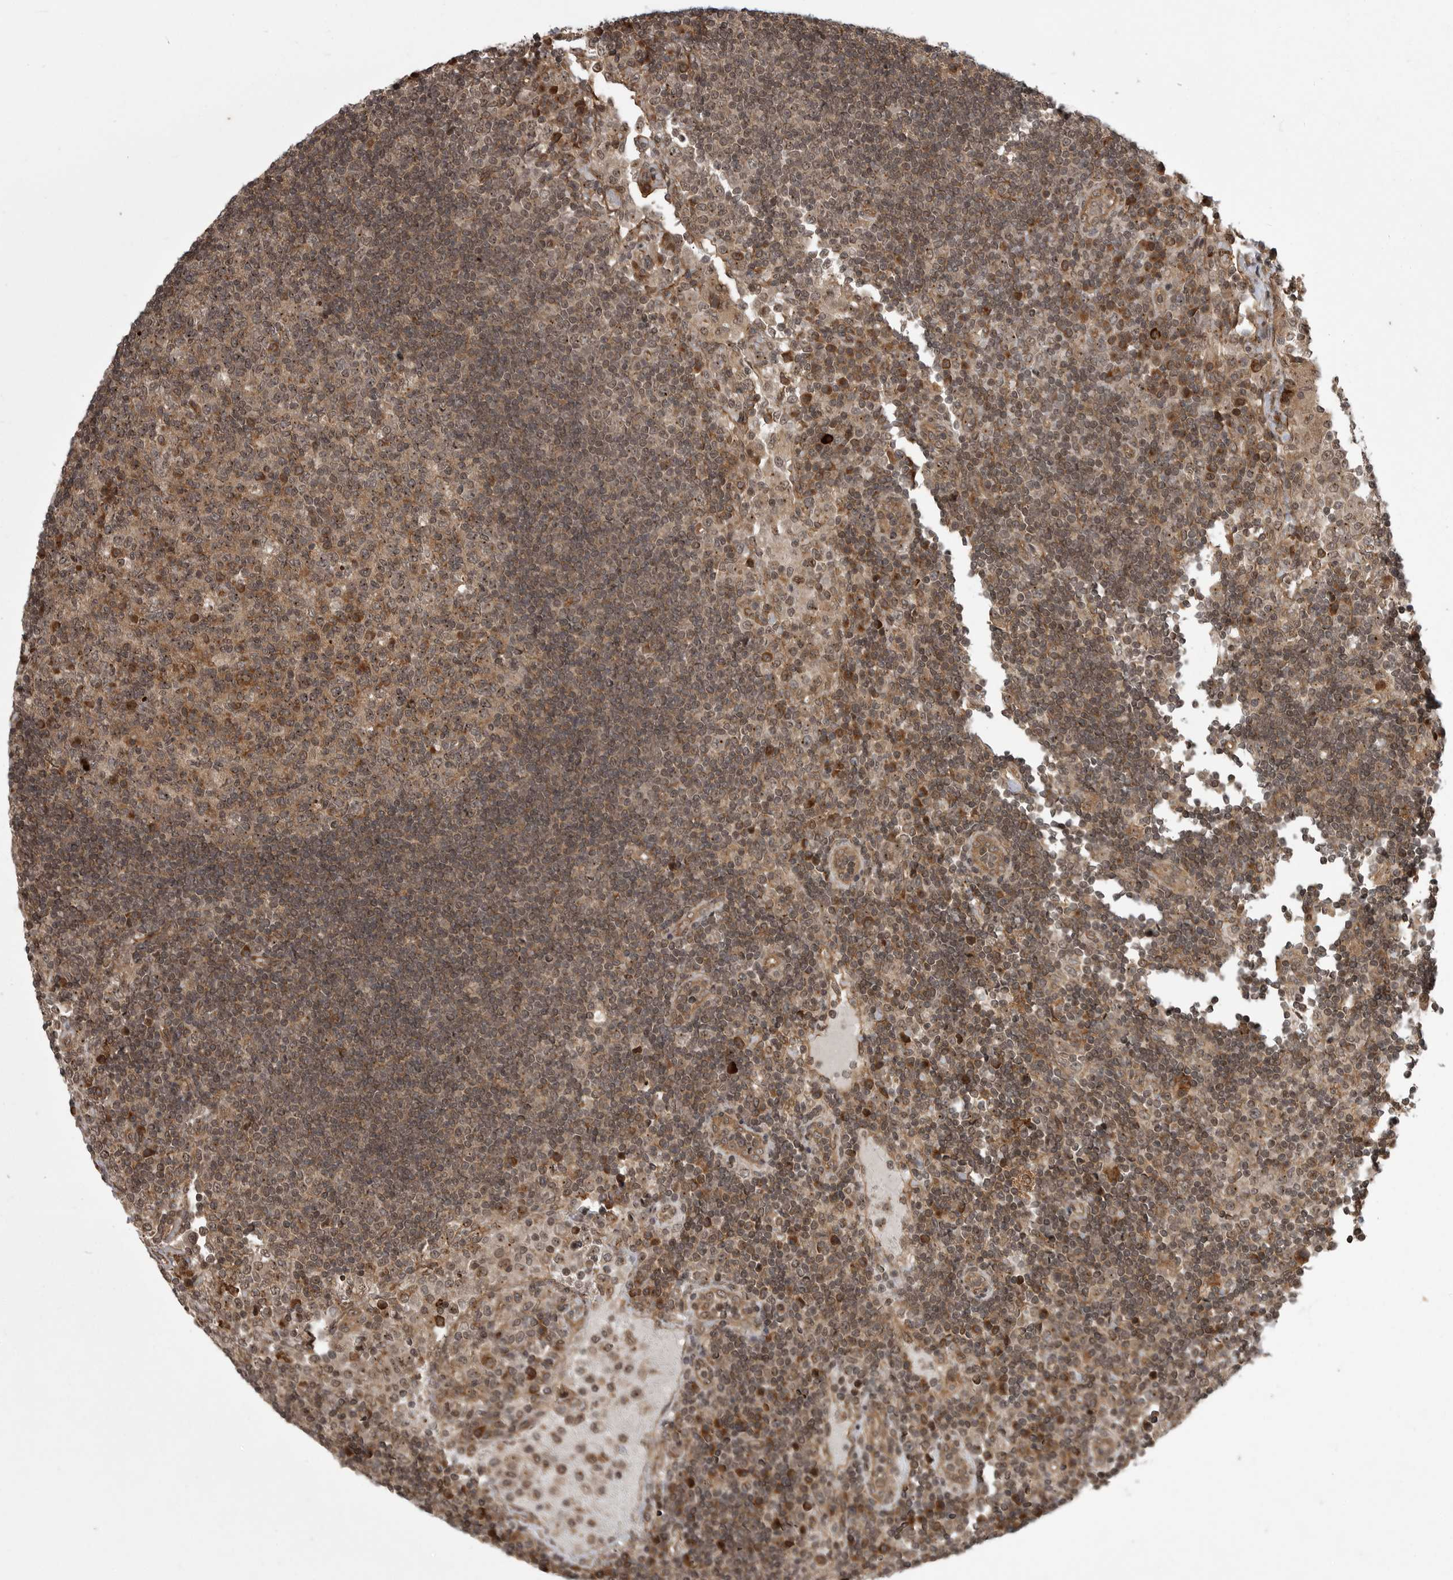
{"staining": {"intensity": "moderate", "quantity": ">75%", "location": "cytoplasmic/membranous"}, "tissue": "lymph node", "cell_type": "Germinal center cells", "image_type": "normal", "snomed": [{"axis": "morphology", "description": "Normal tissue, NOS"}, {"axis": "topography", "description": "Lymph node"}], "caption": "There is medium levels of moderate cytoplasmic/membranous positivity in germinal center cells of unremarkable lymph node, as demonstrated by immunohistochemical staining (brown color).", "gene": "DNAJC8", "patient": {"sex": "female", "age": 53}}